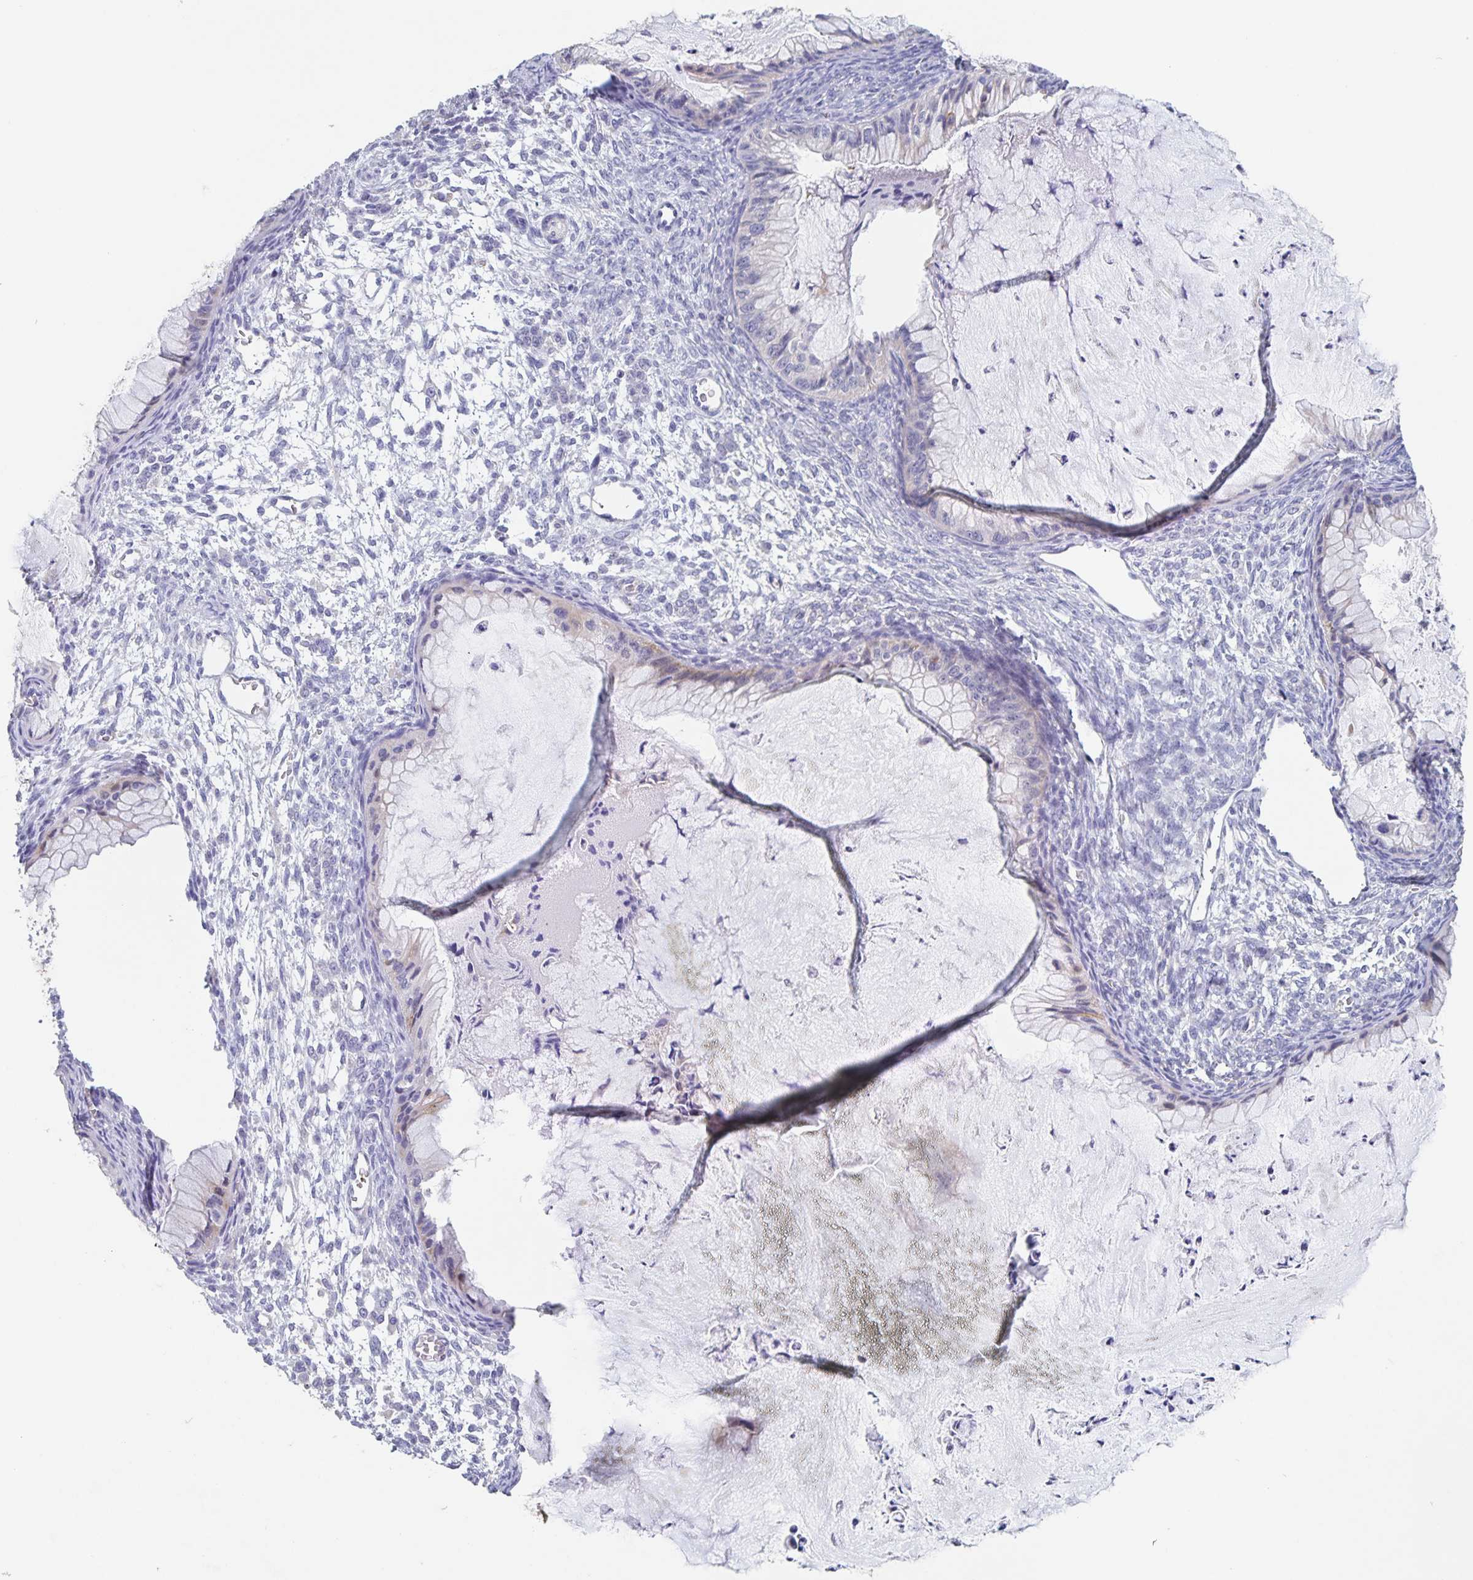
{"staining": {"intensity": "negative", "quantity": "none", "location": "none"}, "tissue": "ovarian cancer", "cell_type": "Tumor cells", "image_type": "cancer", "snomed": [{"axis": "morphology", "description": "Cystadenocarcinoma, mucinous, NOS"}, {"axis": "topography", "description": "Ovary"}], "caption": "A high-resolution photomicrograph shows immunohistochemistry (IHC) staining of ovarian cancer, which displays no significant positivity in tumor cells.", "gene": "CDC42BPG", "patient": {"sex": "female", "age": 72}}